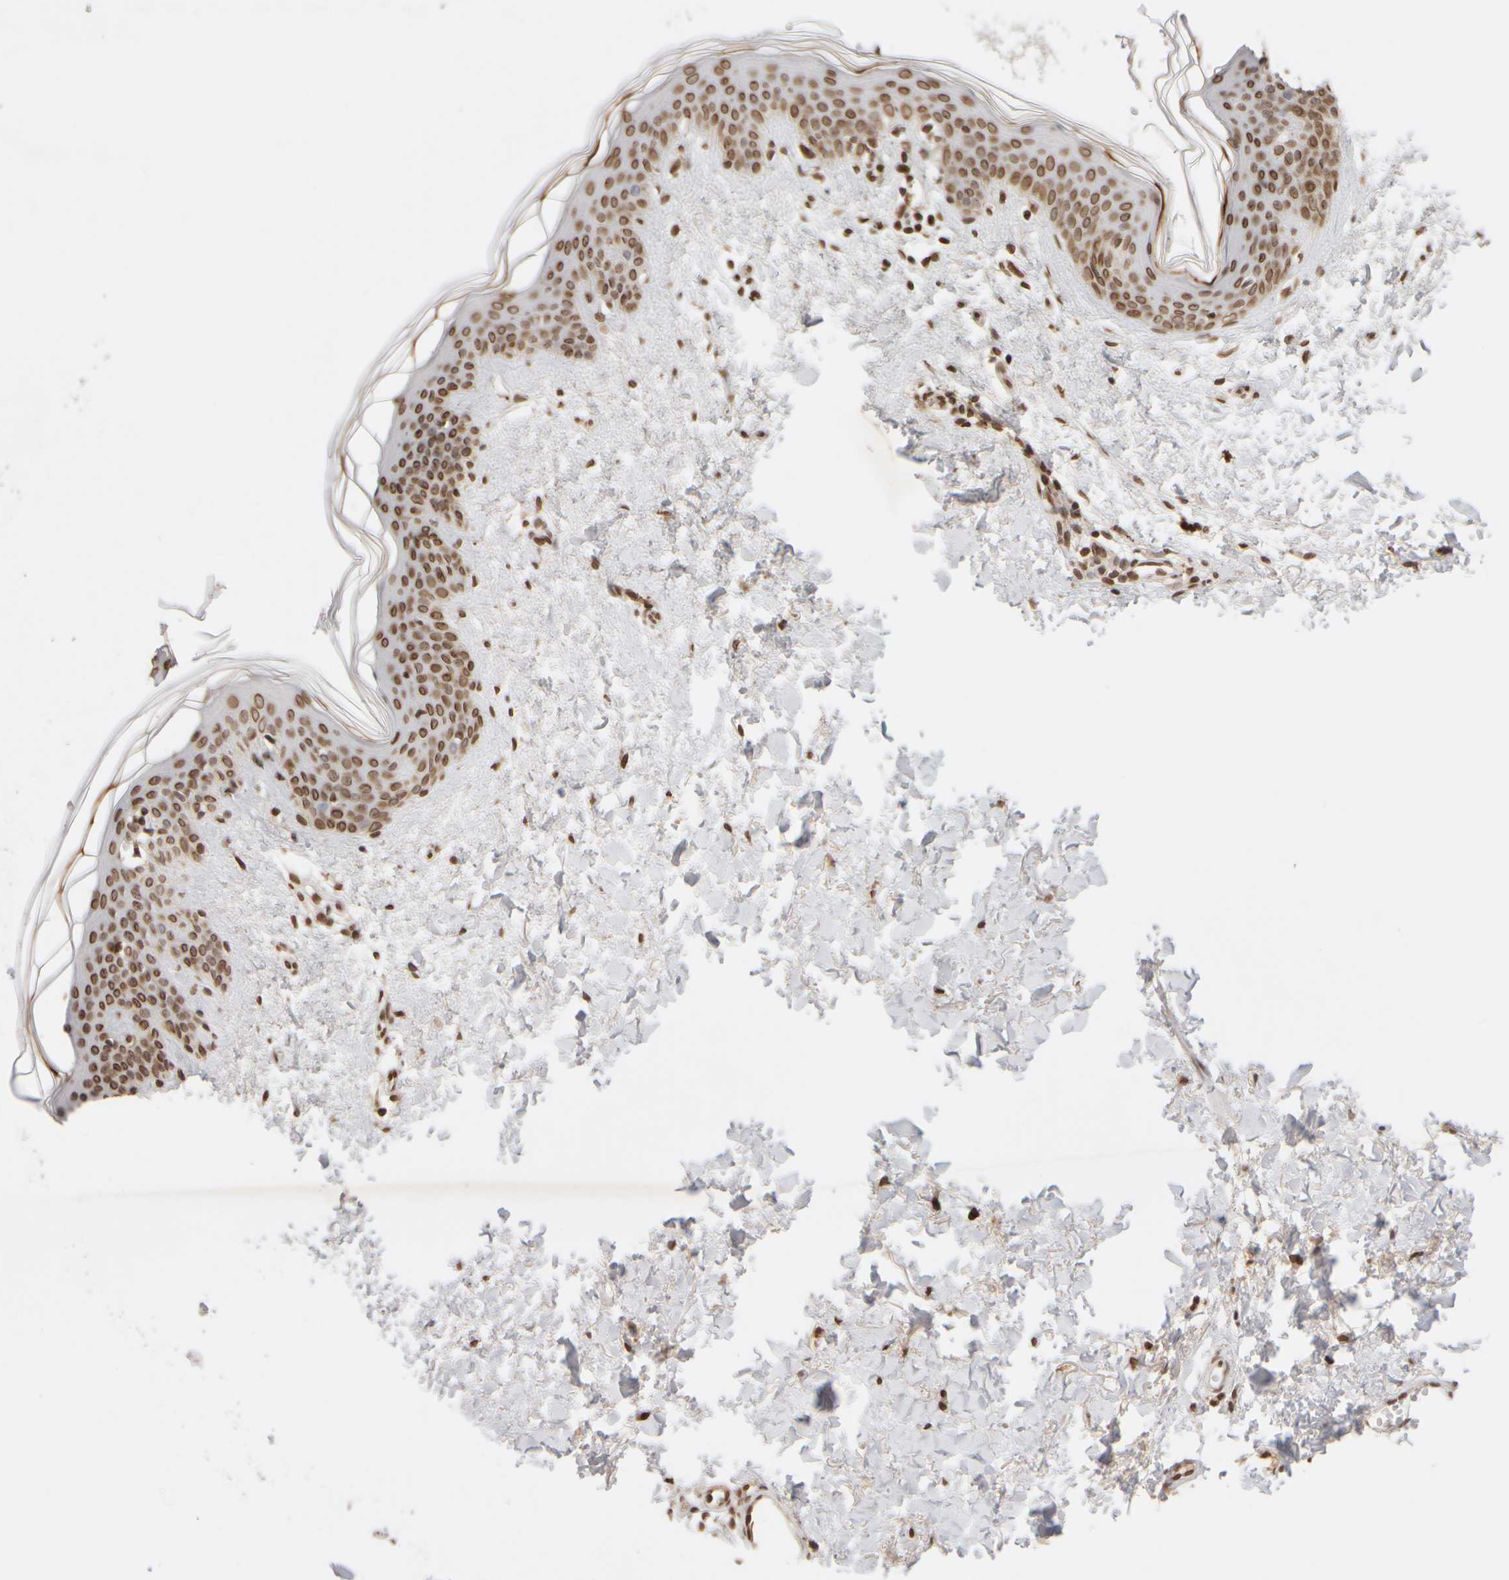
{"staining": {"intensity": "strong", "quantity": ">75%", "location": "cytoplasmic/membranous,nuclear"}, "tissue": "skin", "cell_type": "Fibroblasts", "image_type": "normal", "snomed": [{"axis": "morphology", "description": "Normal tissue, NOS"}, {"axis": "topography", "description": "Skin"}], "caption": "Immunohistochemistry (DAB (3,3'-diaminobenzidine)) staining of benign human skin demonstrates strong cytoplasmic/membranous,nuclear protein staining in about >75% of fibroblasts.", "gene": "ZC3HC1", "patient": {"sex": "female", "age": 46}}